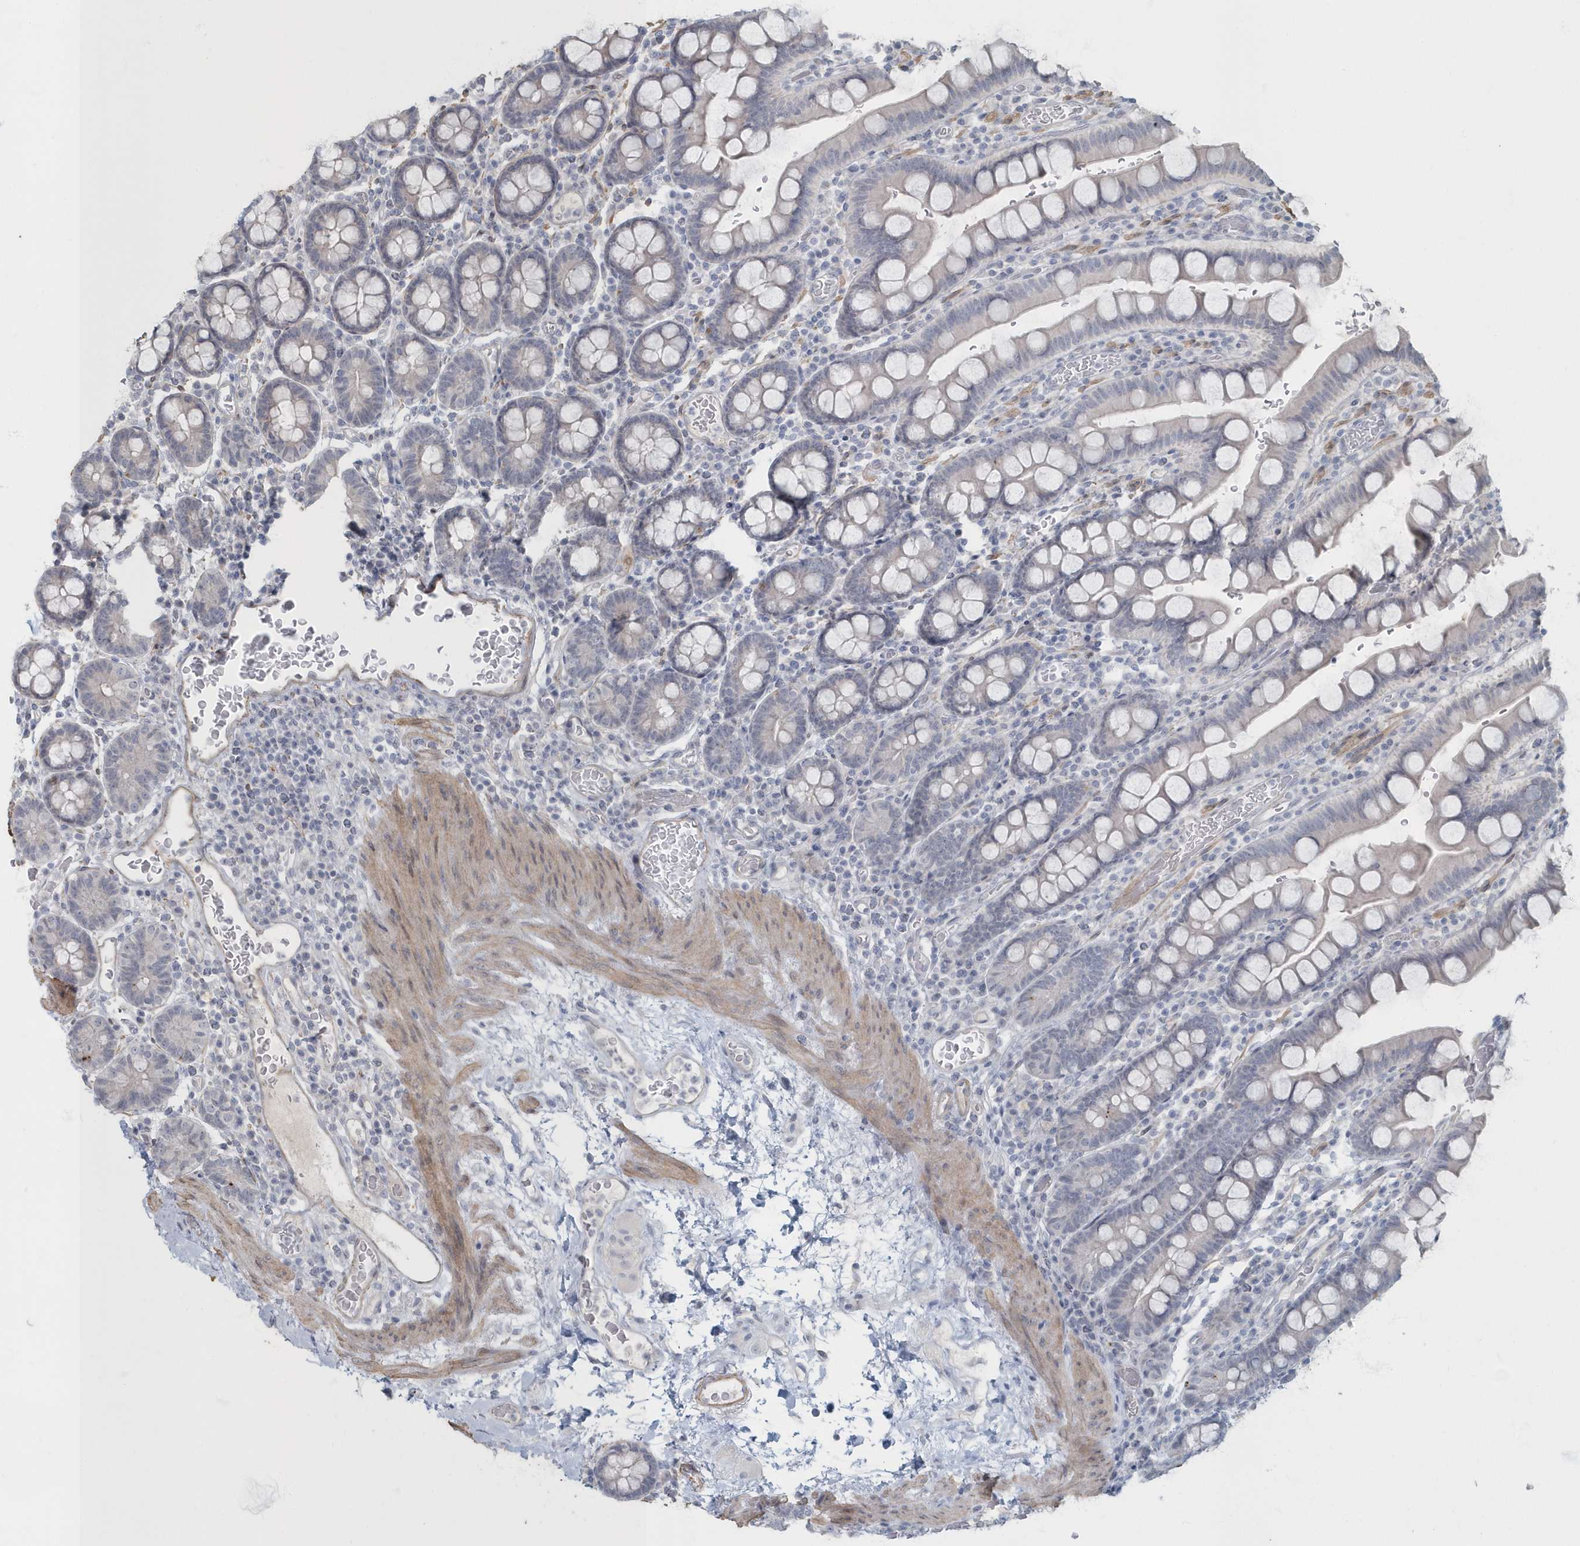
{"staining": {"intensity": "negative", "quantity": "none", "location": "none"}, "tissue": "small intestine", "cell_type": "Glandular cells", "image_type": "normal", "snomed": [{"axis": "morphology", "description": "Normal tissue, NOS"}, {"axis": "topography", "description": "Stomach, upper"}, {"axis": "topography", "description": "Stomach, lower"}, {"axis": "topography", "description": "Small intestine"}], "caption": "Small intestine was stained to show a protein in brown. There is no significant expression in glandular cells. (Stains: DAB IHC with hematoxylin counter stain, Microscopy: brightfield microscopy at high magnification).", "gene": "MYOT", "patient": {"sex": "male", "age": 68}}